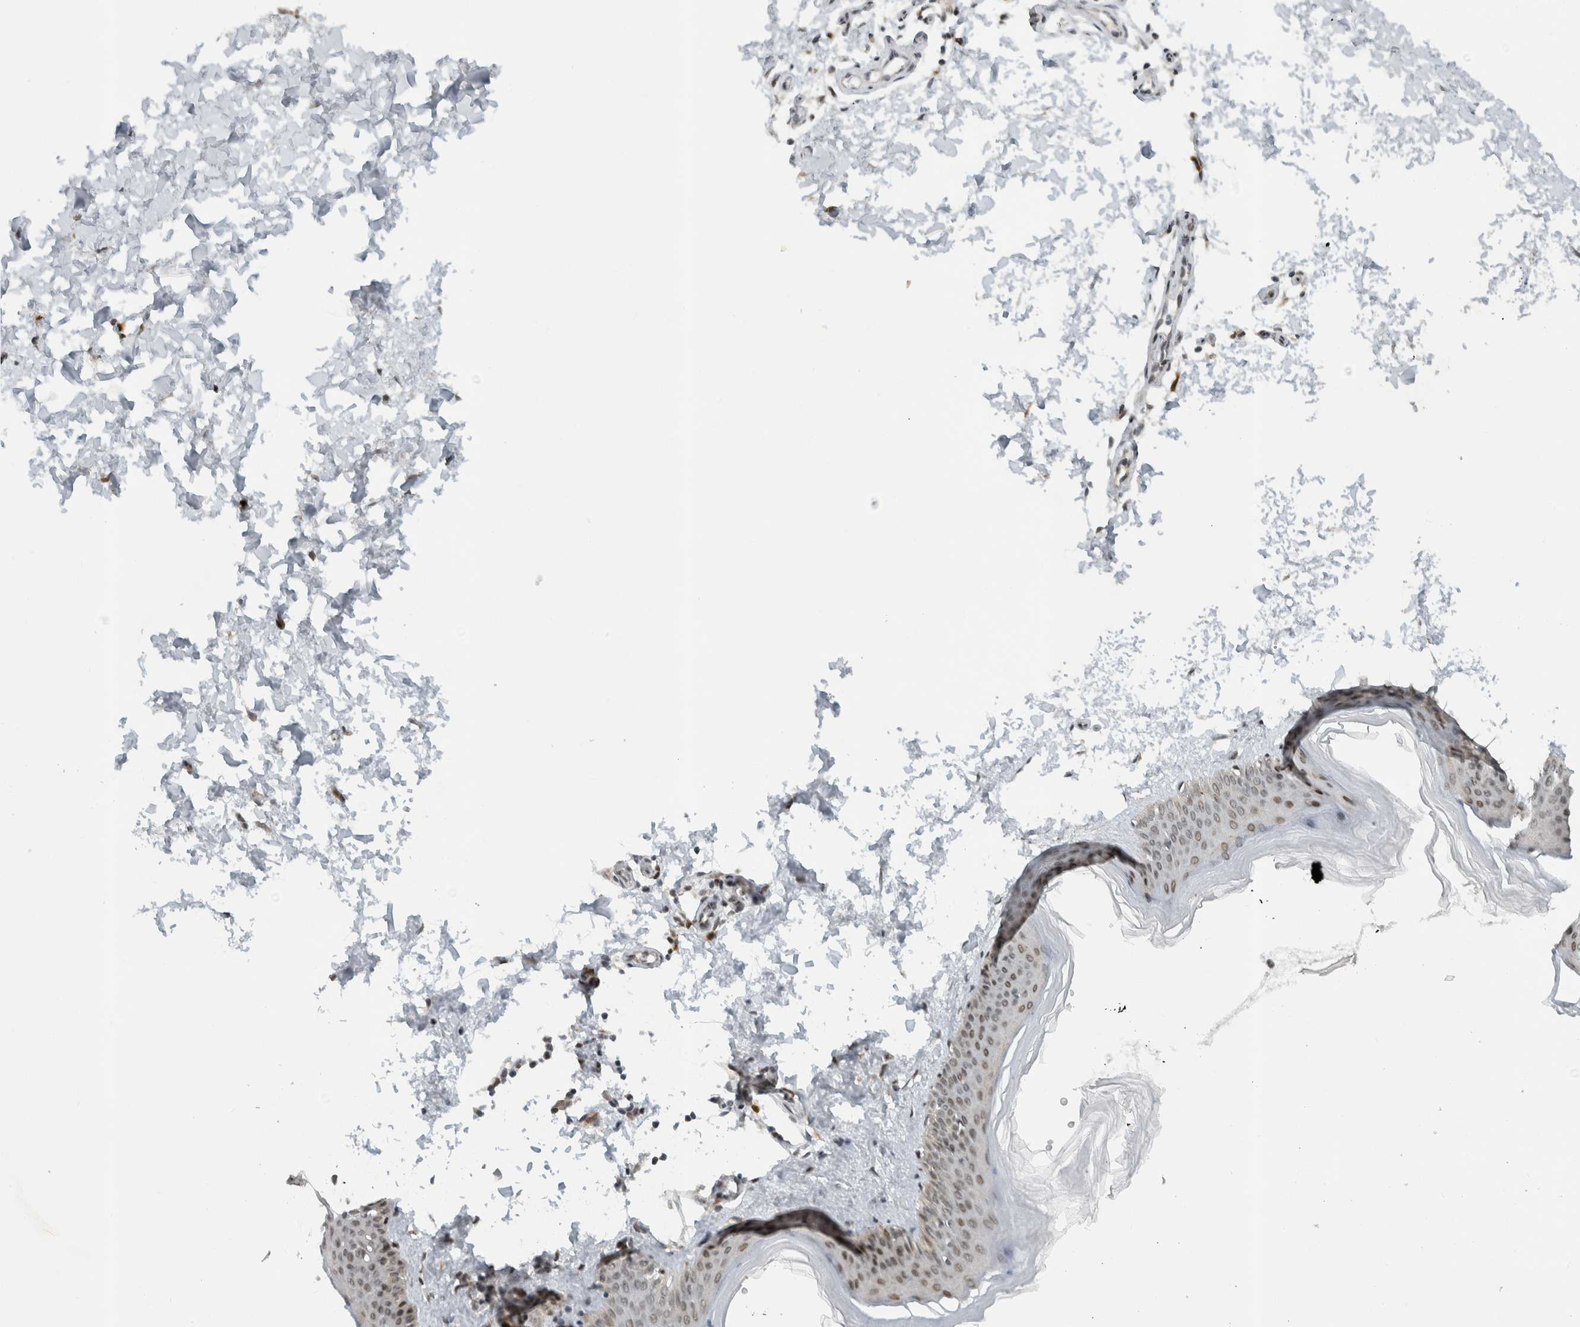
{"staining": {"intensity": "weak", "quantity": ">75%", "location": "nuclear"}, "tissue": "skin", "cell_type": "Fibroblasts", "image_type": "normal", "snomed": [{"axis": "morphology", "description": "Normal tissue, NOS"}, {"axis": "topography", "description": "Skin"}], "caption": "High-power microscopy captured an immunohistochemistry image of normal skin, revealing weak nuclear positivity in approximately >75% of fibroblasts. The staining was performed using DAB, with brown indicating positive protein expression. Nuclei are stained blue with hematoxylin.", "gene": "HNRNPR", "patient": {"sex": "female", "age": 27}}